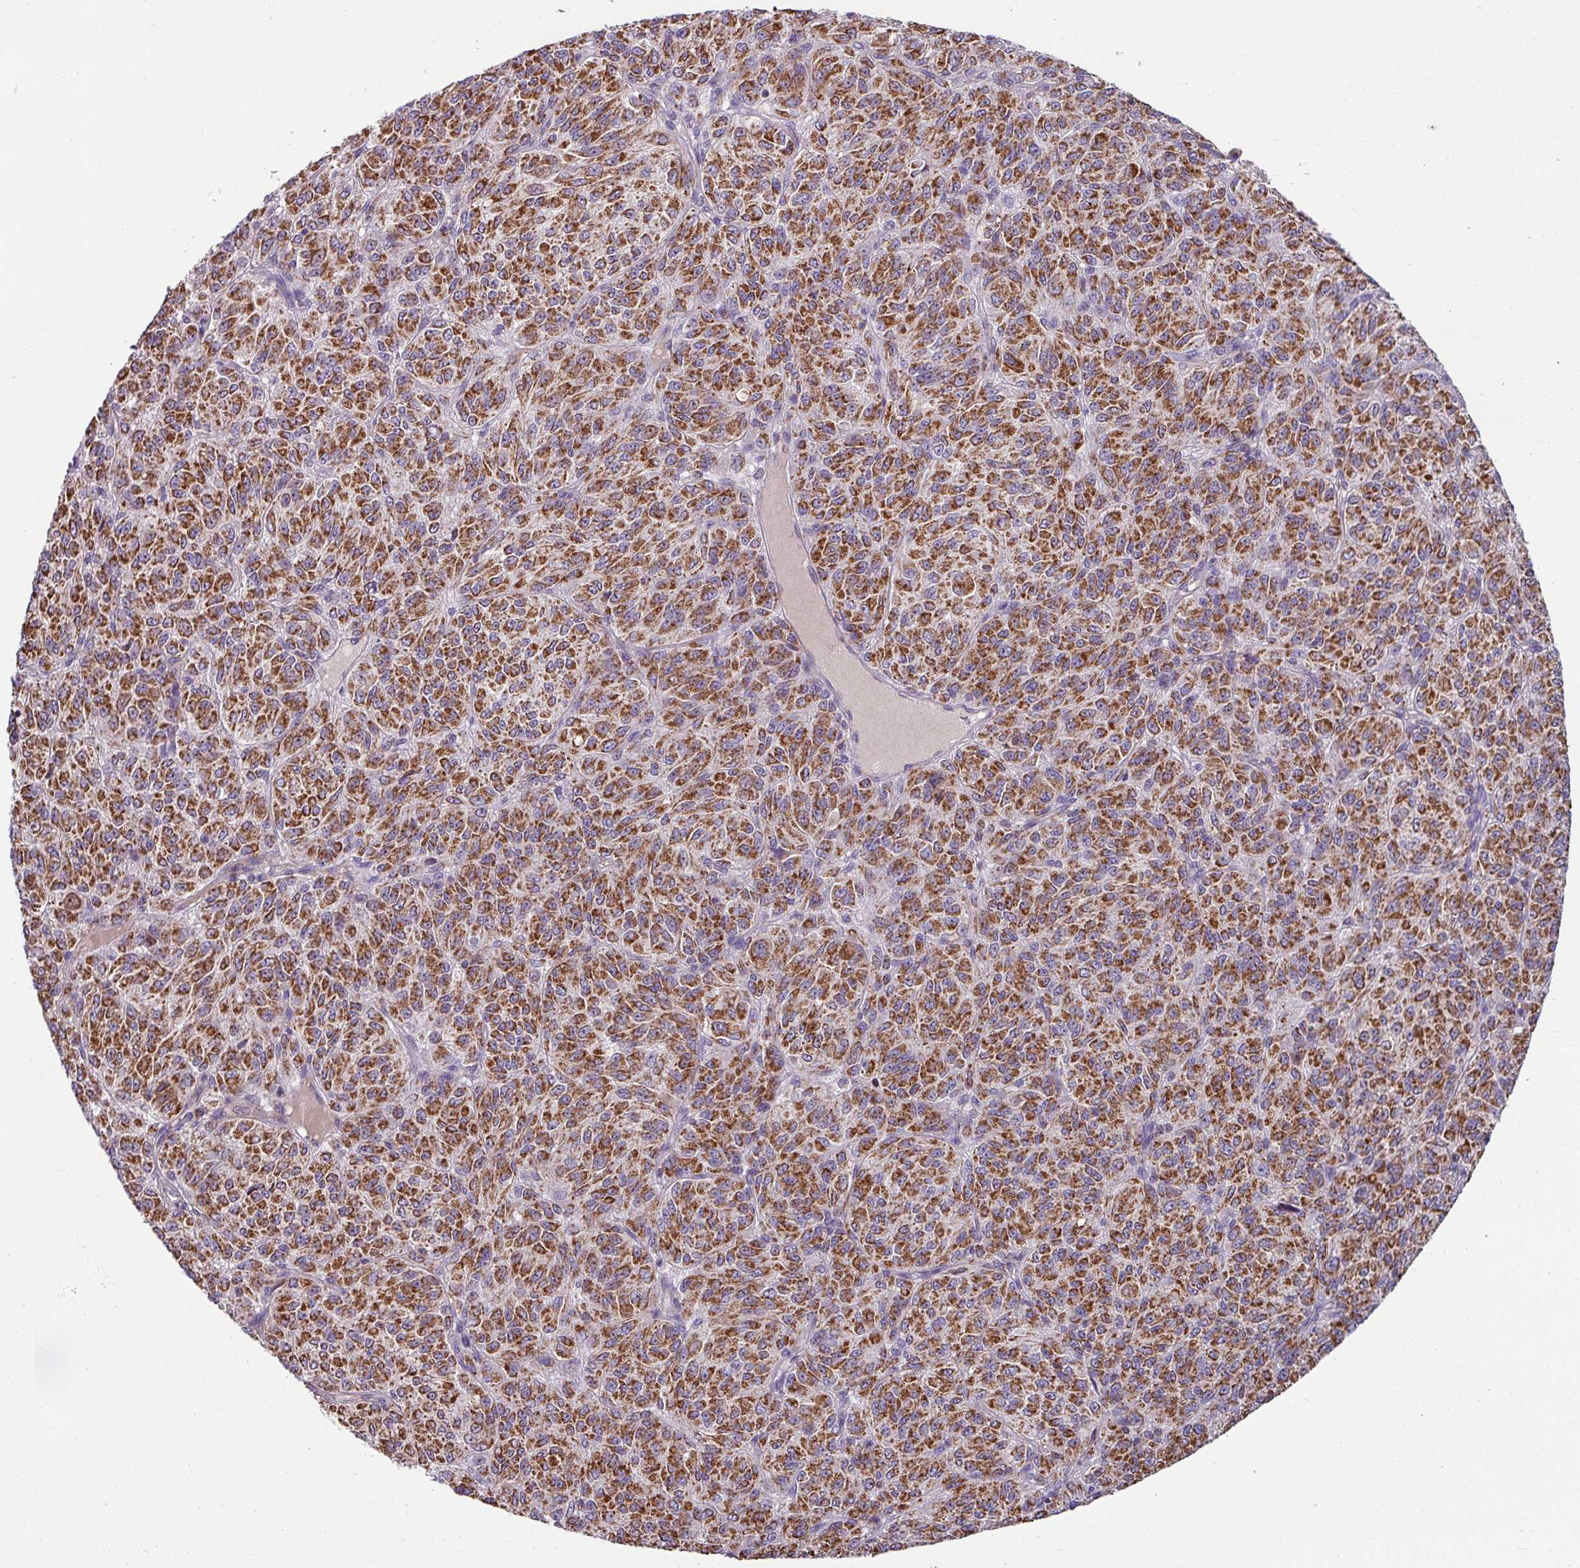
{"staining": {"intensity": "strong", "quantity": ">75%", "location": "cytoplasmic/membranous"}, "tissue": "melanoma", "cell_type": "Tumor cells", "image_type": "cancer", "snomed": [{"axis": "morphology", "description": "Malignant melanoma, Metastatic site"}, {"axis": "topography", "description": "Brain"}], "caption": "This is a histology image of immunohistochemistry staining of melanoma, which shows strong positivity in the cytoplasmic/membranous of tumor cells.", "gene": "LRRC9", "patient": {"sex": "female", "age": 56}}